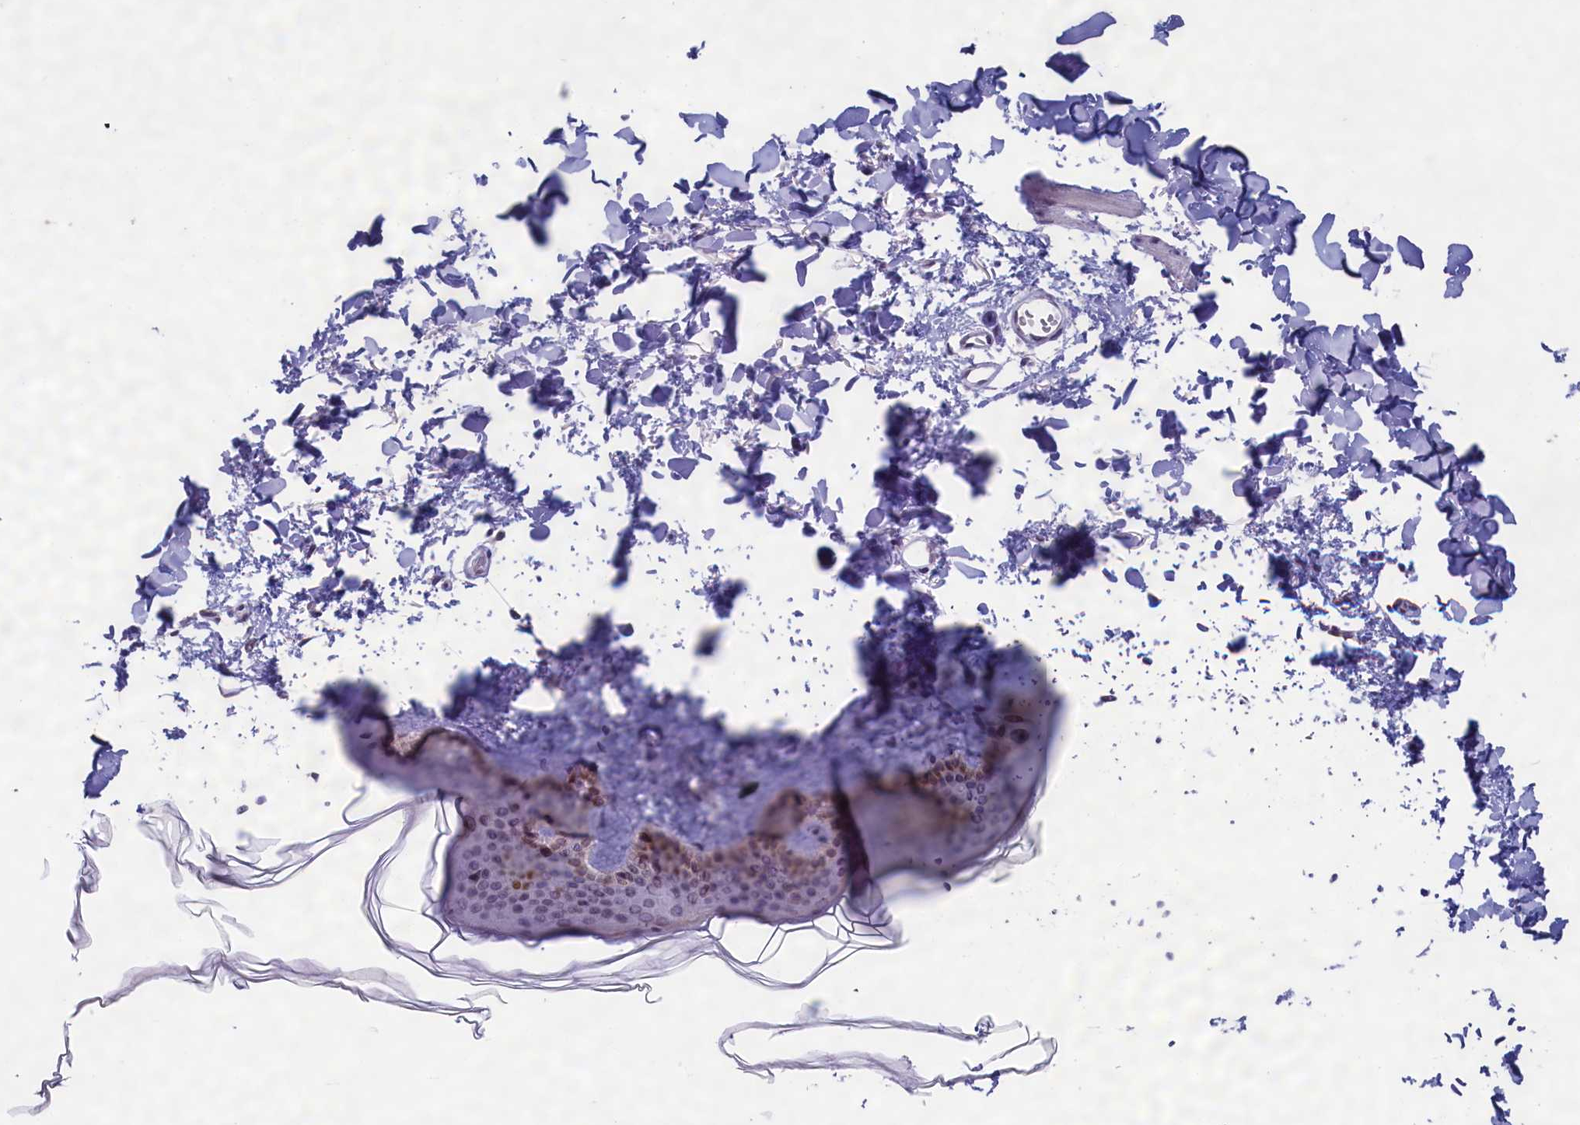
{"staining": {"intensity": "negative", "quantity": "none", "location": "none"}, "tissue": "skin", "cell_type": "Fibroblasts", "image_type": "normal", "snomed": [{"axis": "morphology", "description": "Normal tissue, NOS"}, {"axis": "topography", "description": "Skin"}], "caption": "Fibroblasts are negative for protein expression in normal human skin.", "gene": "GPSM1", "patient": {"sex": "female", "age": 58}}